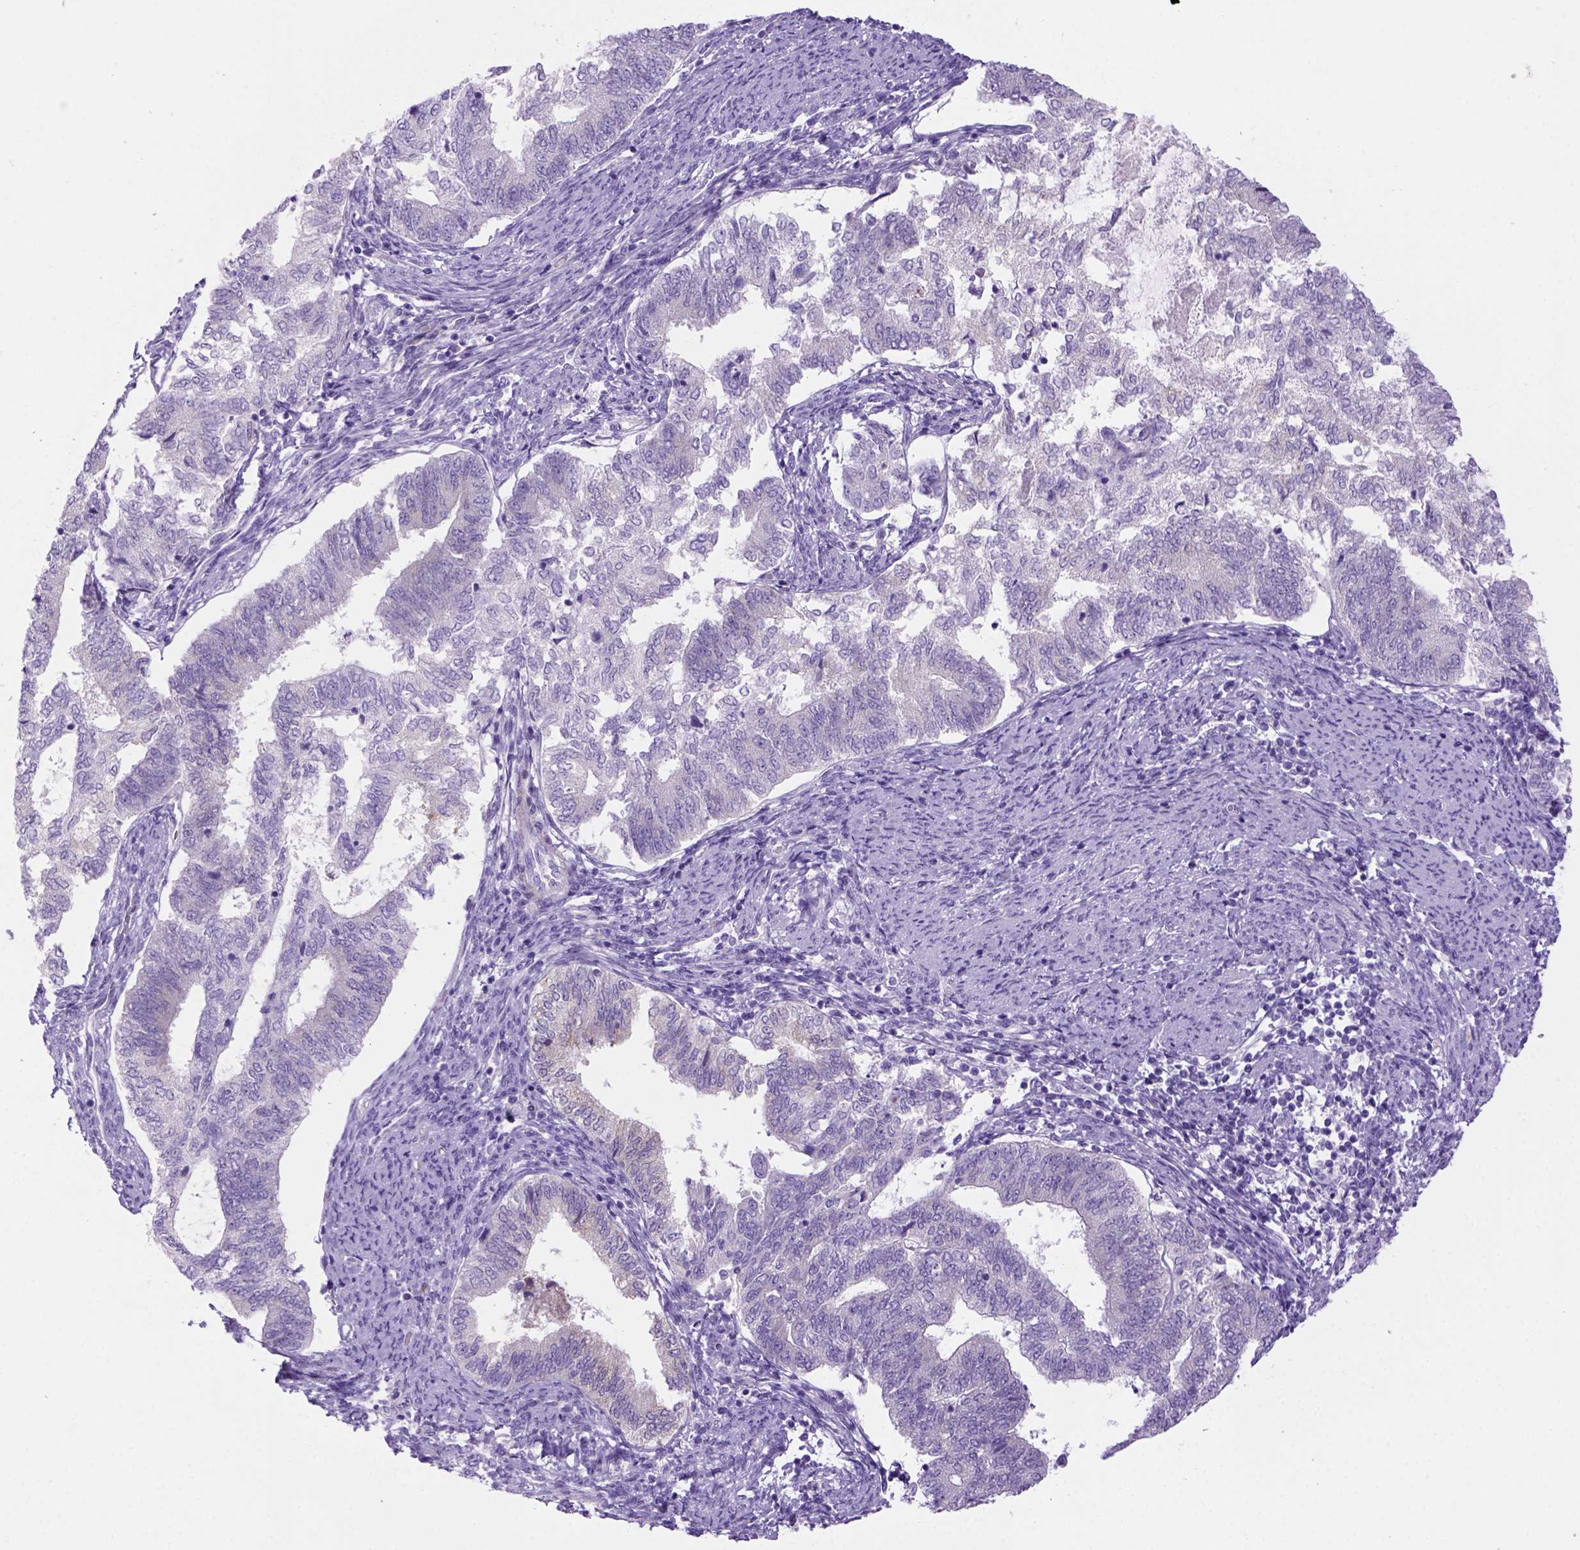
{"staining": {"intensity": "negative", "quantity": "none", "location": "none"}, "tissue": "endometrial cancer", "cell_type": "Tumor cells", "image_type": "cancer", "snomed": [{"axis": "morphology", "description": "Adenocarcinoma, NOS"}, {"axis": "topography", "description": "Endometrium"}], "caption": "IHC of endometrial adenocarcinoma displays no staining in tumor cells. The staining is performed using DAB (3,3'-diaminobenzidine) brown chromogen with nuclei counter-stained in using hematoxylin.", "gene": "DNAH11", "patient": {"sex": "female", "age": 65}}